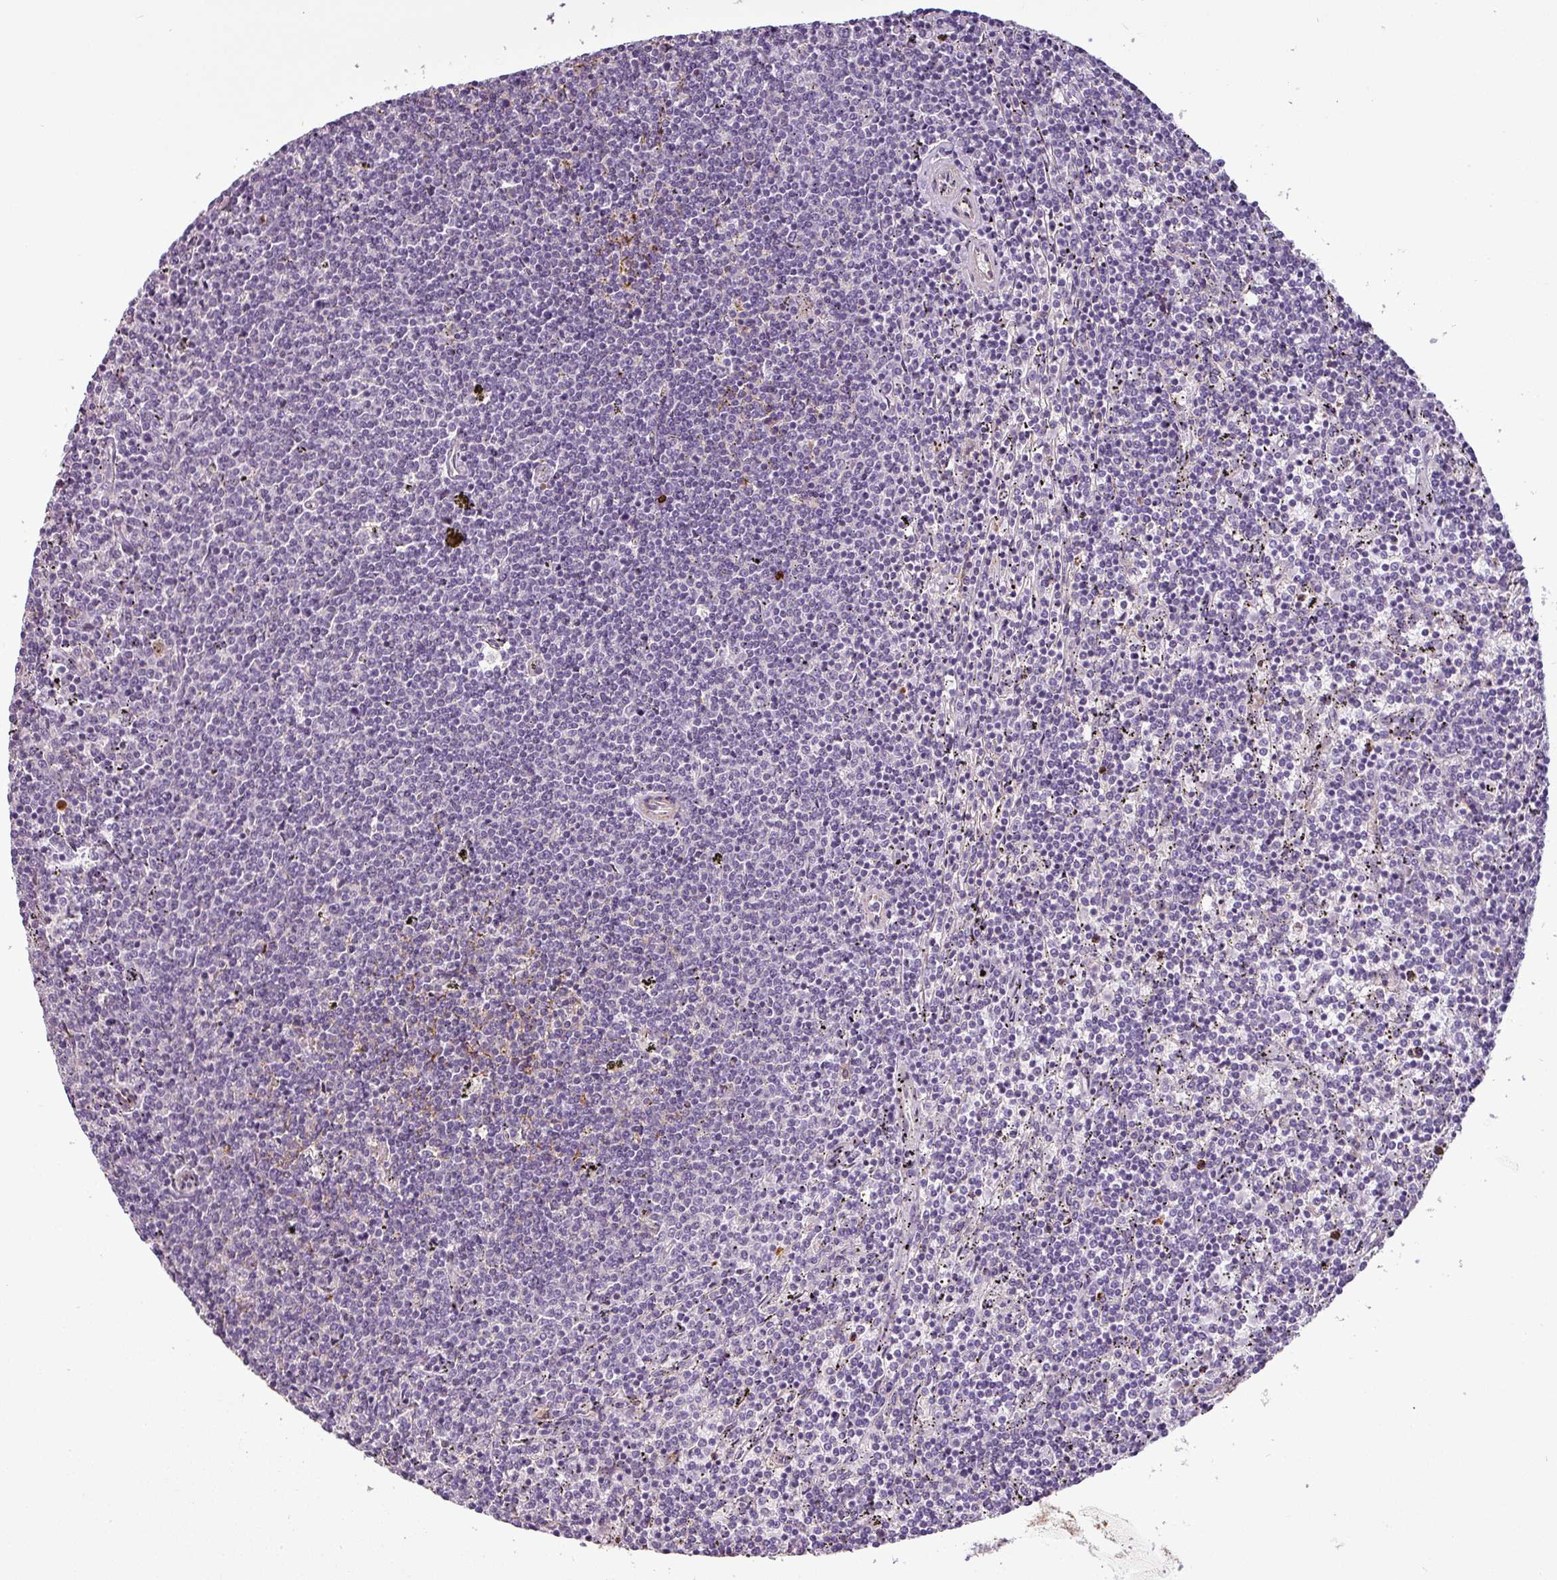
{"staining": {"intensity": "negative", "quantity": "none", "location": "none"}, "tissue": "lymphoma", "cell_type": "Tumor cells", "image_type": "cancer", "snomed": [{"axis": "morphology", "description": "Malignant lymphoma, non-Hodgkin's type, Low grade"}, {"axis": "topography", "description": "Spleen"}], "caption": "High power microscopy histopathology image of an IHC photomicrograph of lymphoma, revealing no significant staining in tumor cells.", "gene": "APOC1", "patient": {"sex": "female", "age": 50}}